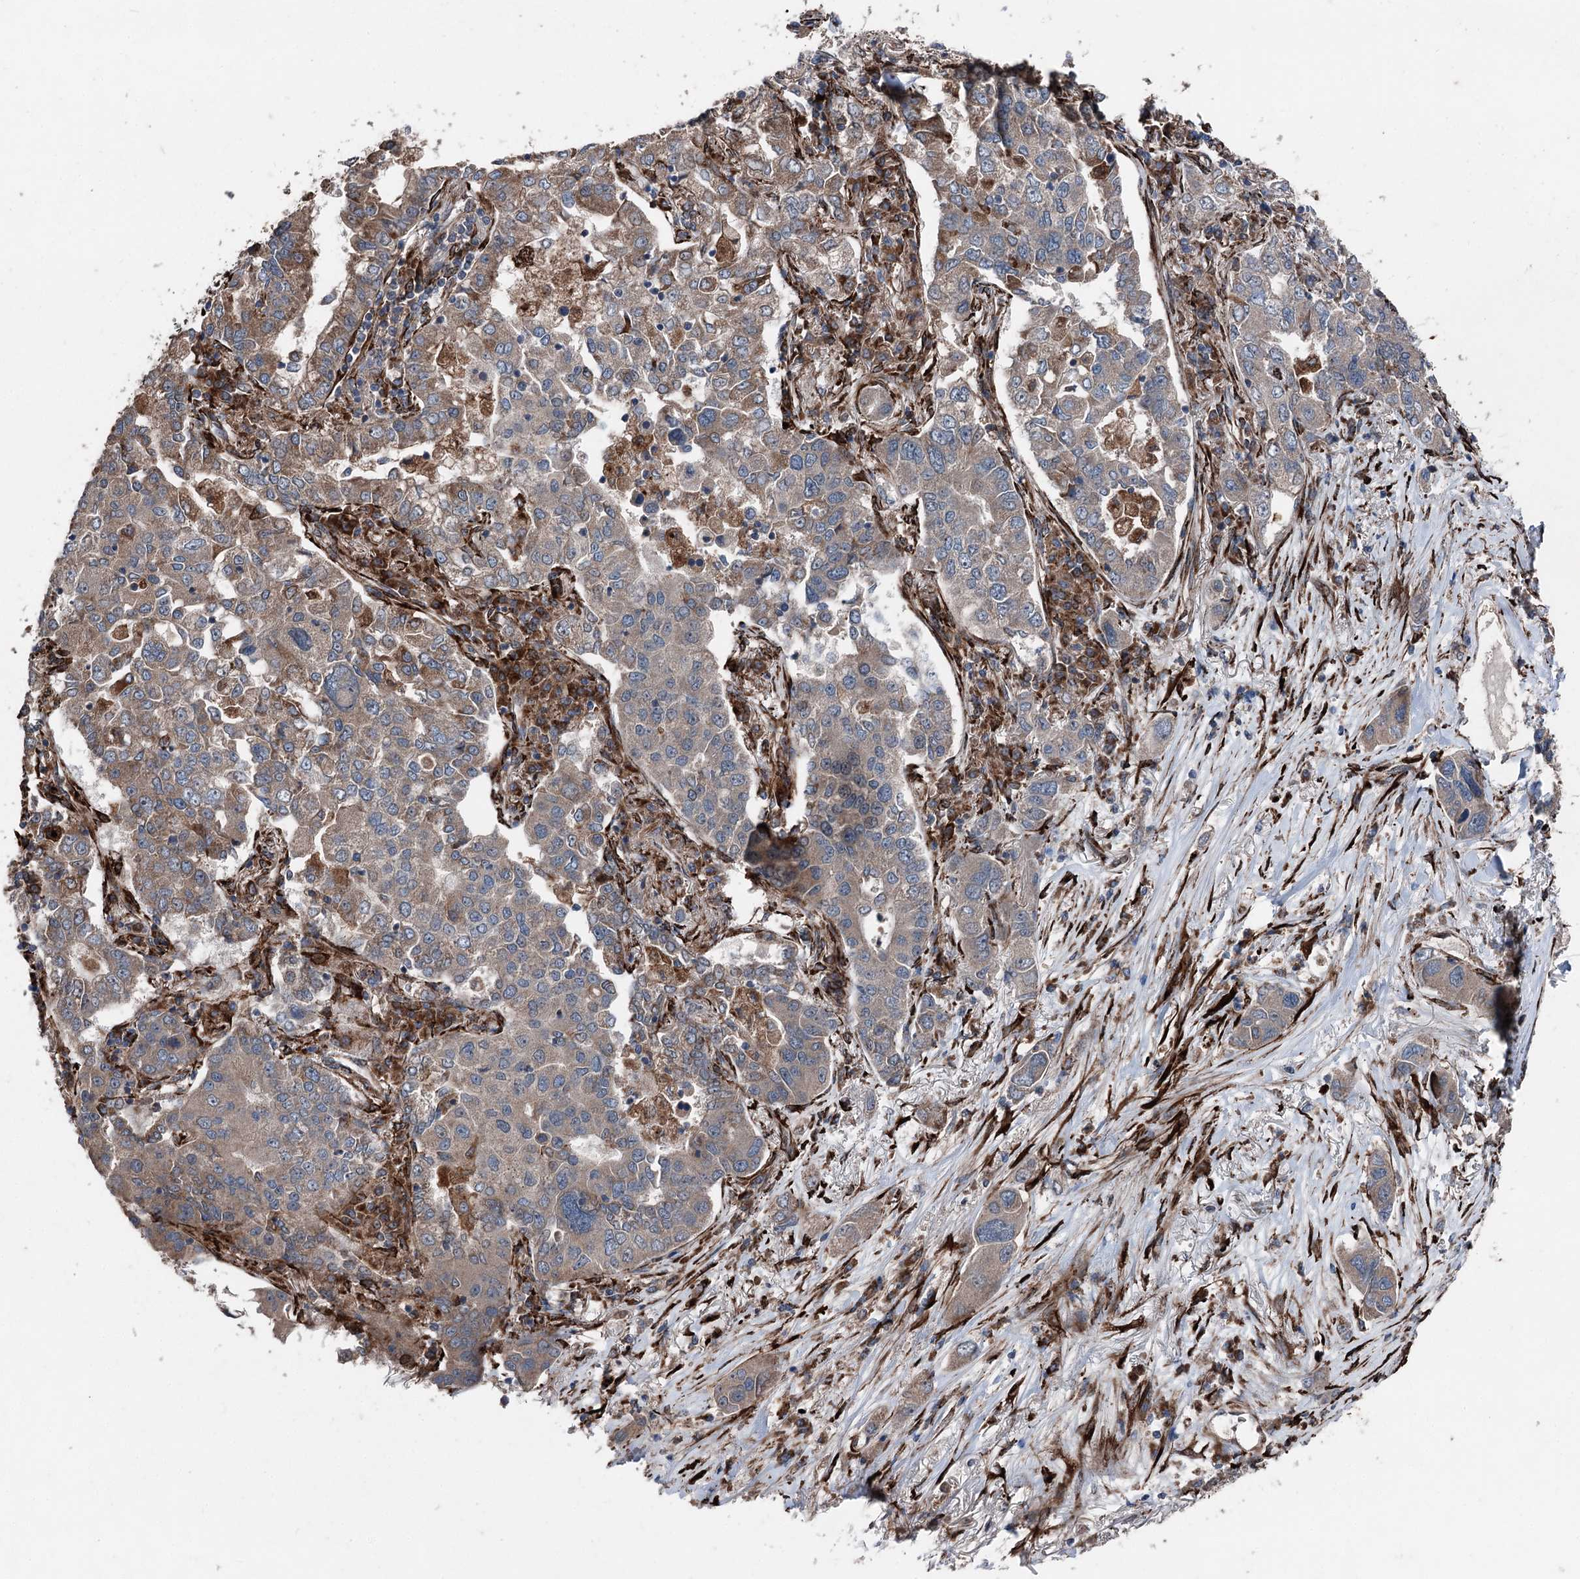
{"staining": {"intensity": "weak", "quantity": "25%-75%", "location": "cytoplasmic/membranous"}, "tissue": "lung cancer", "cell_type": "Tumor cells", "image_type": "cancer", "snomed": [{"axis": "morphology", "description": "Adenocarcinoma, NOS"}, {"axis": "topography", "description": "Lung"}], "caption": "Brown immunohistochemical staining in human lung cancer demonstrates weak cytoplasmic/membranous expression in approximately 25%-75% of tumor cells. (DAB IHC, brown staining for protein, blue staining for nuclei).", "gene": "DDIAS", "patient": {"sex": "male", "age": 49}}